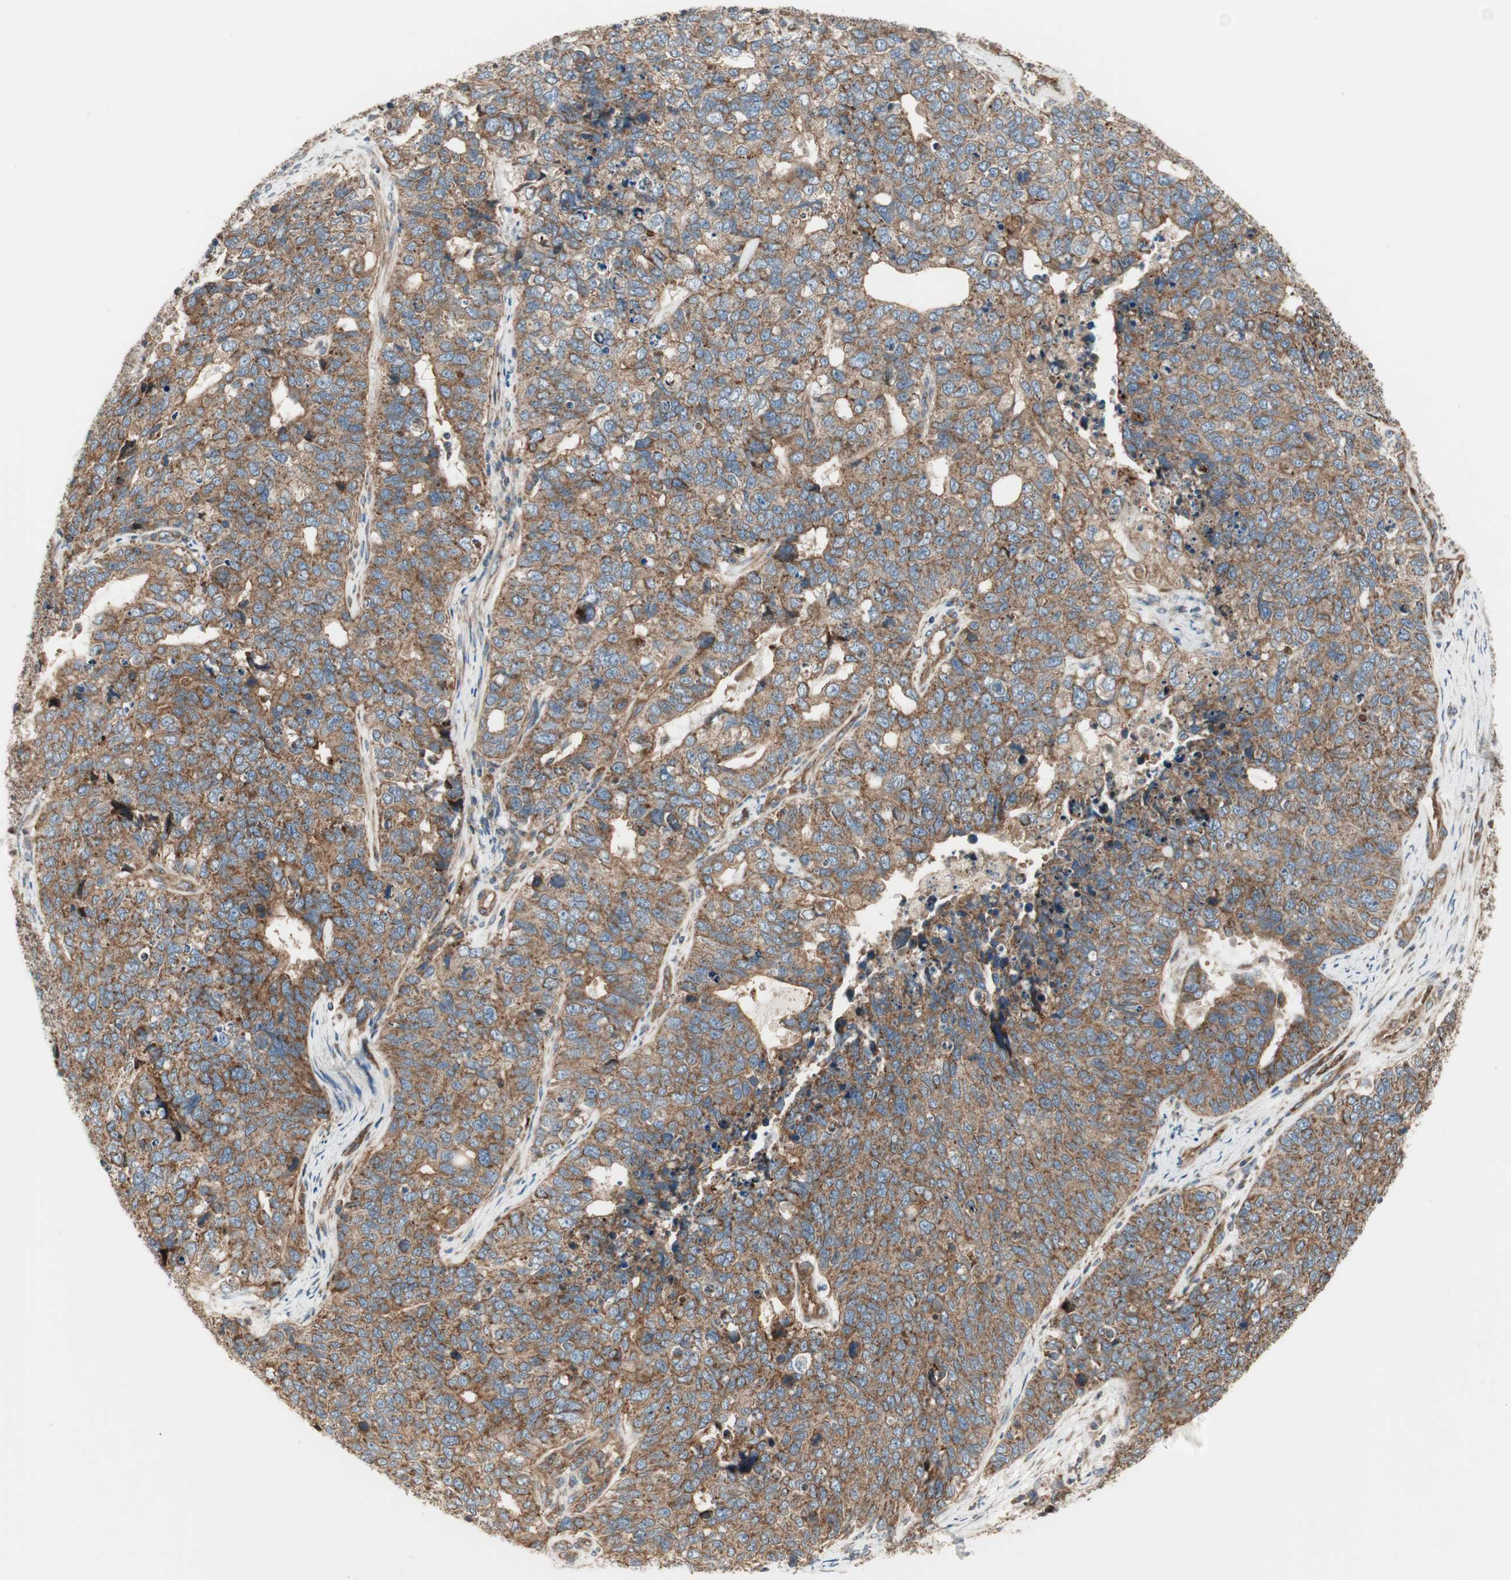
{"staining": {"intensity": "moderate", "quantity": ">75%", "location": "cytoplasmic/membranous"}, "tissue": "cervical cancer", "cell_type": "Tumor cells", "image_type": "cancer", "snomed": [{"axis": "morphology", "description": "Squamous cell carcinoma, NOS"}, {"axis": "topography", "description": "Cervix"}], "caption": "Immunohistochemistry of human cervical cancer shows medium levels of moderate cytoplasmic/membranous expression in approximately >75% of tumor cells.", "gene": "CTTNBP2NL", "patient": {"sex": "female", "age": 63}}